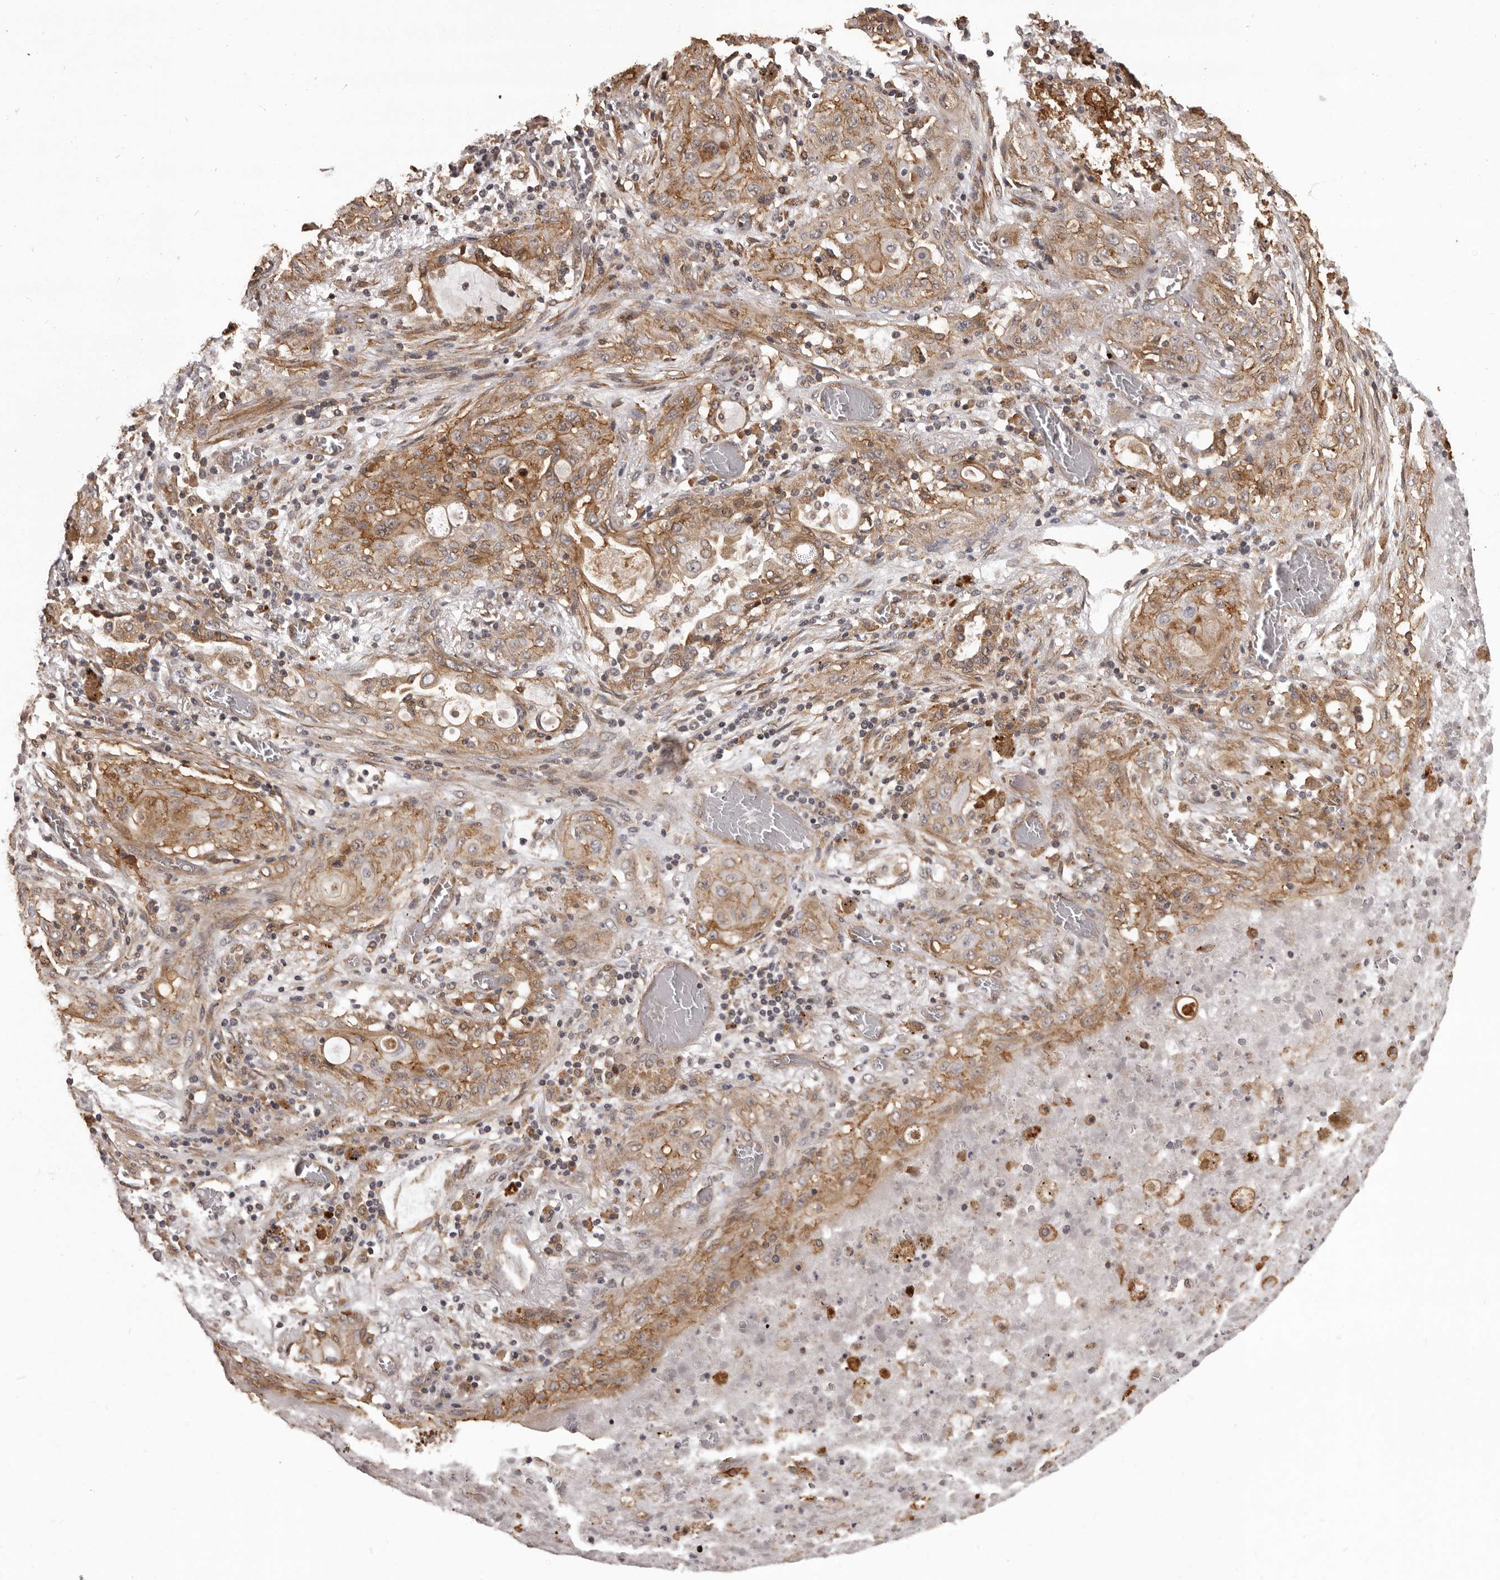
{"staining": {"intensity": "moderate", "quantity": ">75%", "location": "cytoplasmic/membranous"}, "tissue": "lung cancer", "cell_type": "Tumor cells", "image_type": "cancer", "snomed": [{"axis": "morphology", "description": "Squamous cell carcinoma, NOS"}, {"axis": "topography", "description": "Lung"}], "caption": "Lung cancer (squamous cell carcinoma) stained with a brown dye shows moderate cytoplasmic/membranous positive expression in approximately >75% of tumor cells.", "gene": "SLITRK6", "patient": {"sex": "female", "age": 47}}